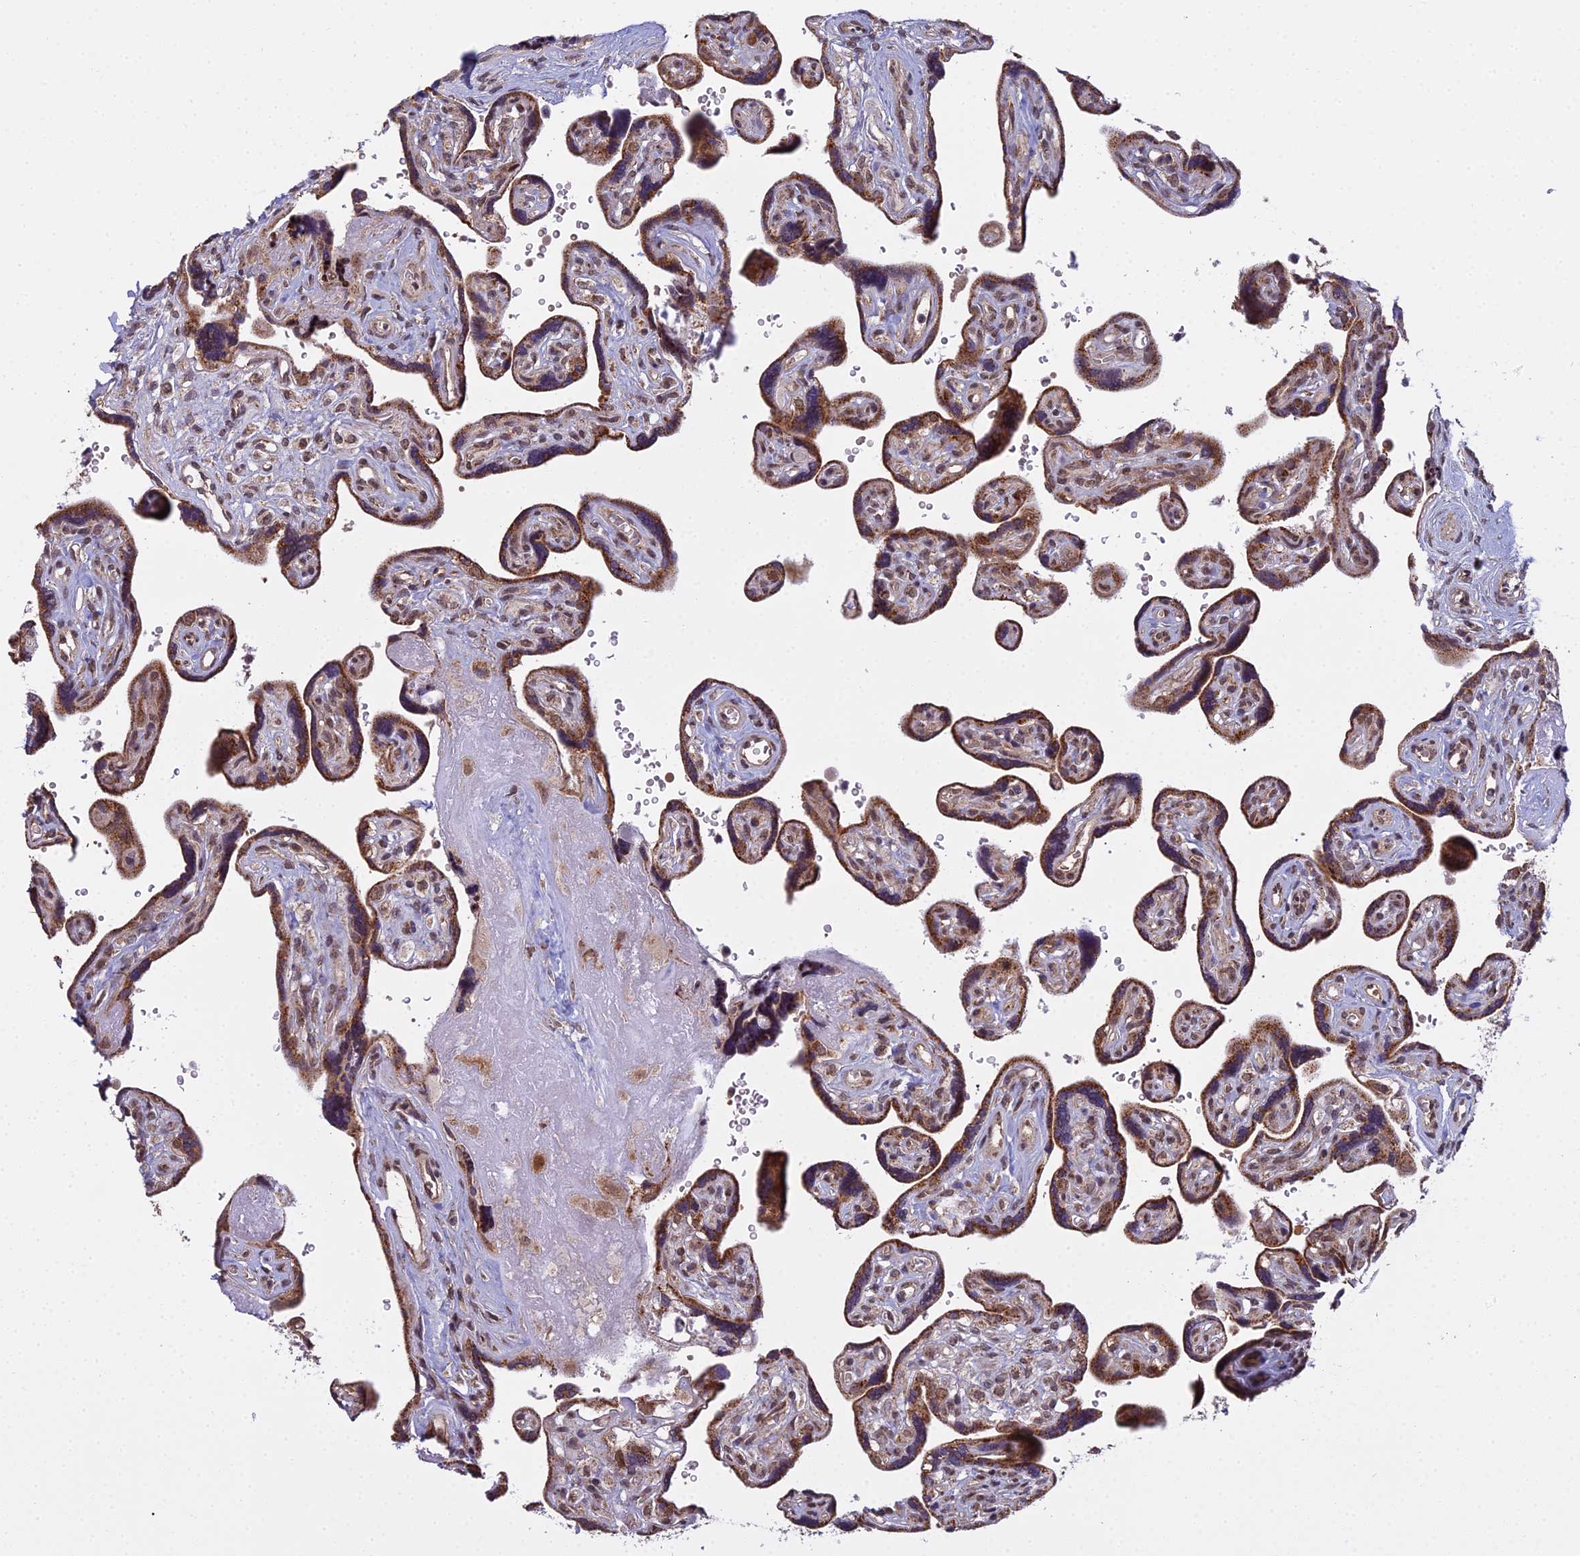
{"staining": {"intensity": "moderate", "quantity": ">75%", "location": "cytoplasmic/membranous"}, "tissue": "placenta", "cell_type": "Decidual cells", "image_type": "normal", "snomed": [{"axis": "morphology", "description": "Normal tissue, NOS"}, {"axis": "topography", "description": "Placenta"}], "caption": "Immunohistochemistry (IHC) of benign placenta exhibits medium levels of moderate cytoplasmic/membranous expression in about >75% of decidual cells.", "gene": "MEOX1", "patient": {"sex": "female", "age": 39}}